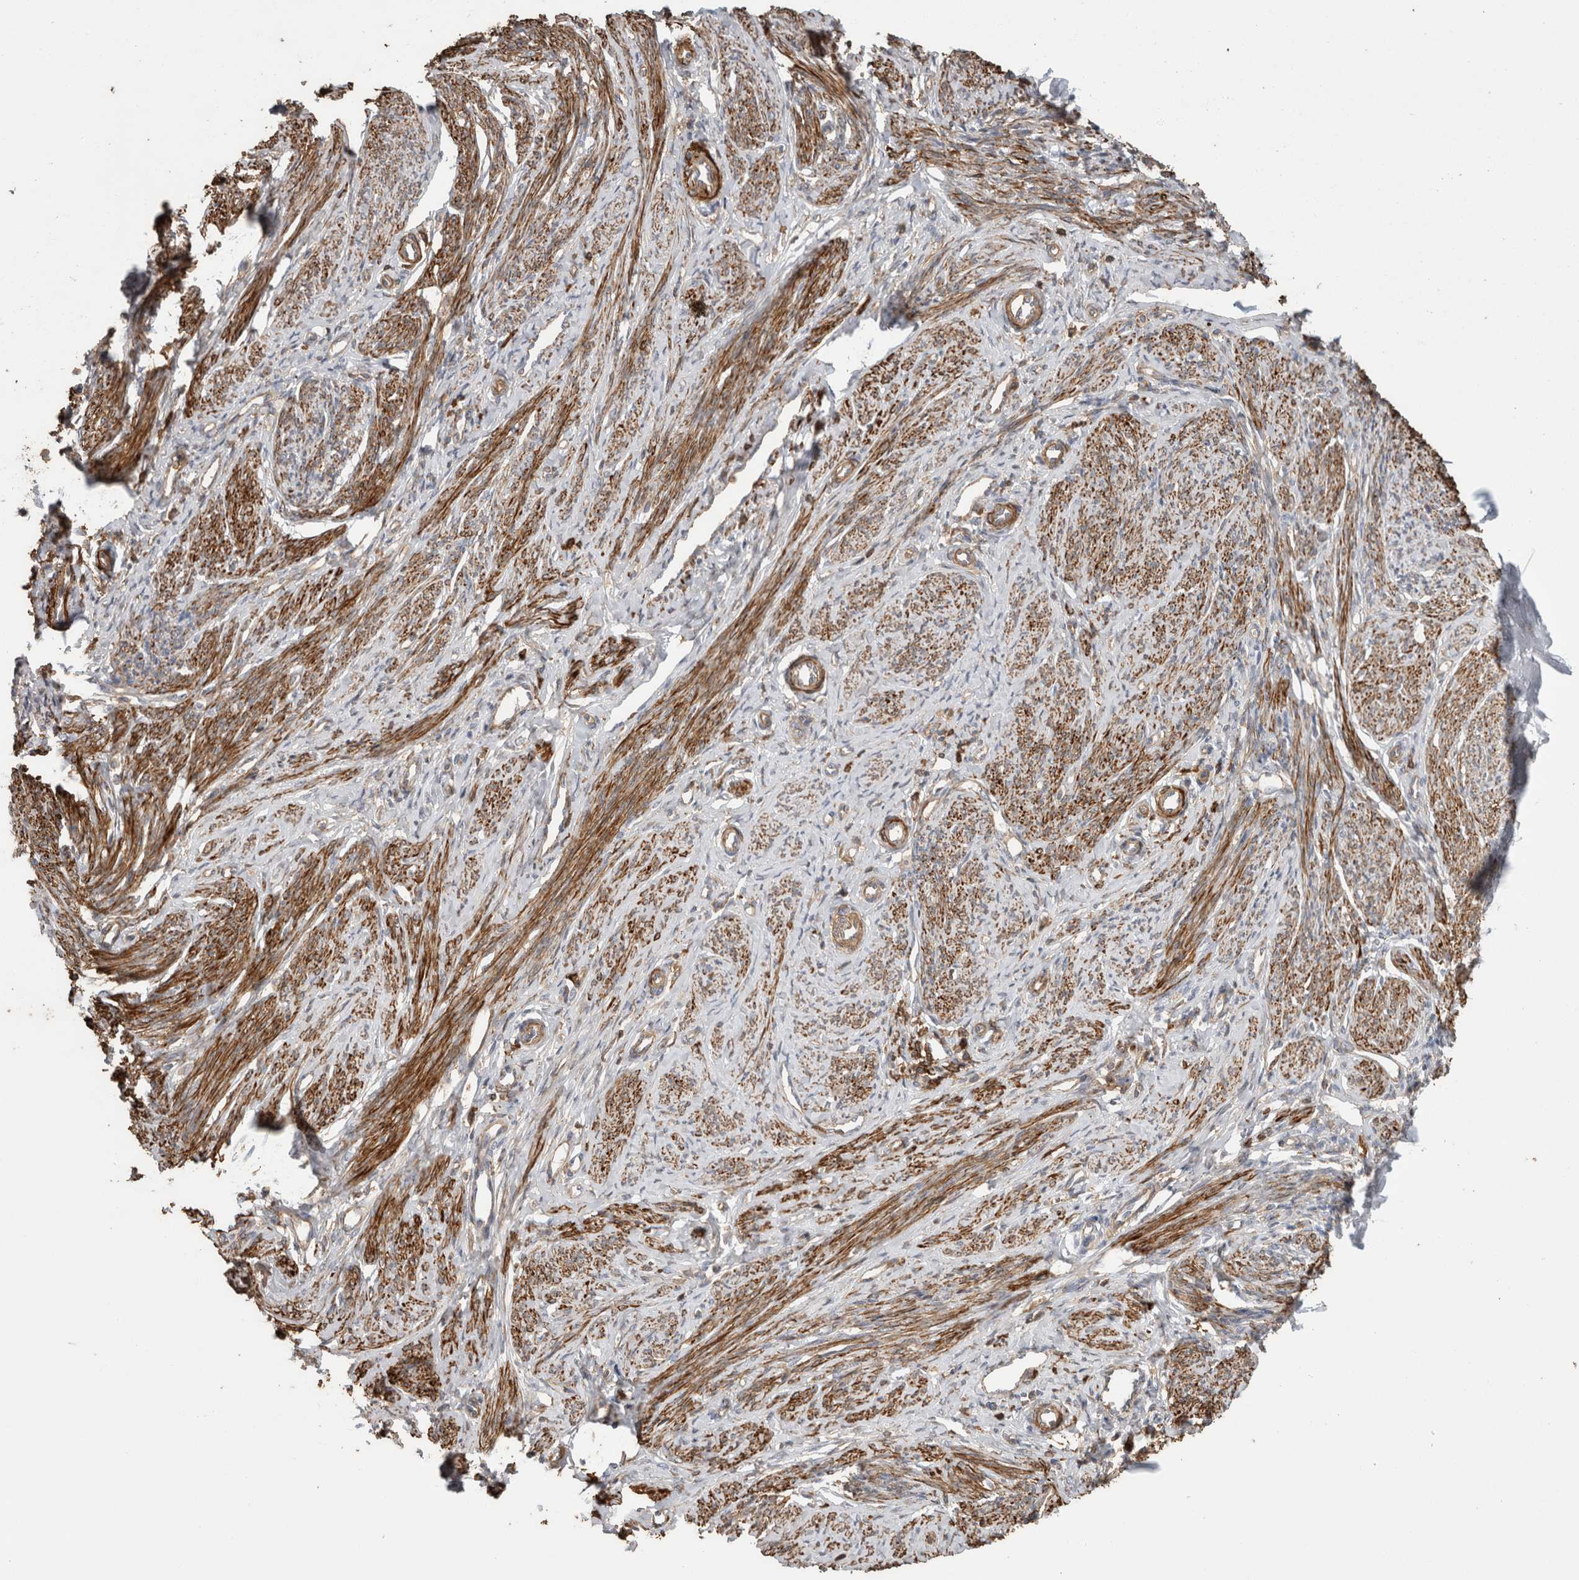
{"staining": {"intensity": "negative", "quantity": "none", "location": "none"}, "tissue": "endometrium", "cell_type": "Cells in endometrial stroma", "image_type": "normal", "snomed": [{"axis": "morphology", "description": "Normal tissue, NOS"}, {"axis": "topography", "description": "Endometrium"}], "caption": "IHC micrograph of benign human endometrium stained for a protein (brown), which reveals no expression in cells in endometrial stroma.", "gene": "GPER1", "patient": {"sex": "female", "age": 56}}